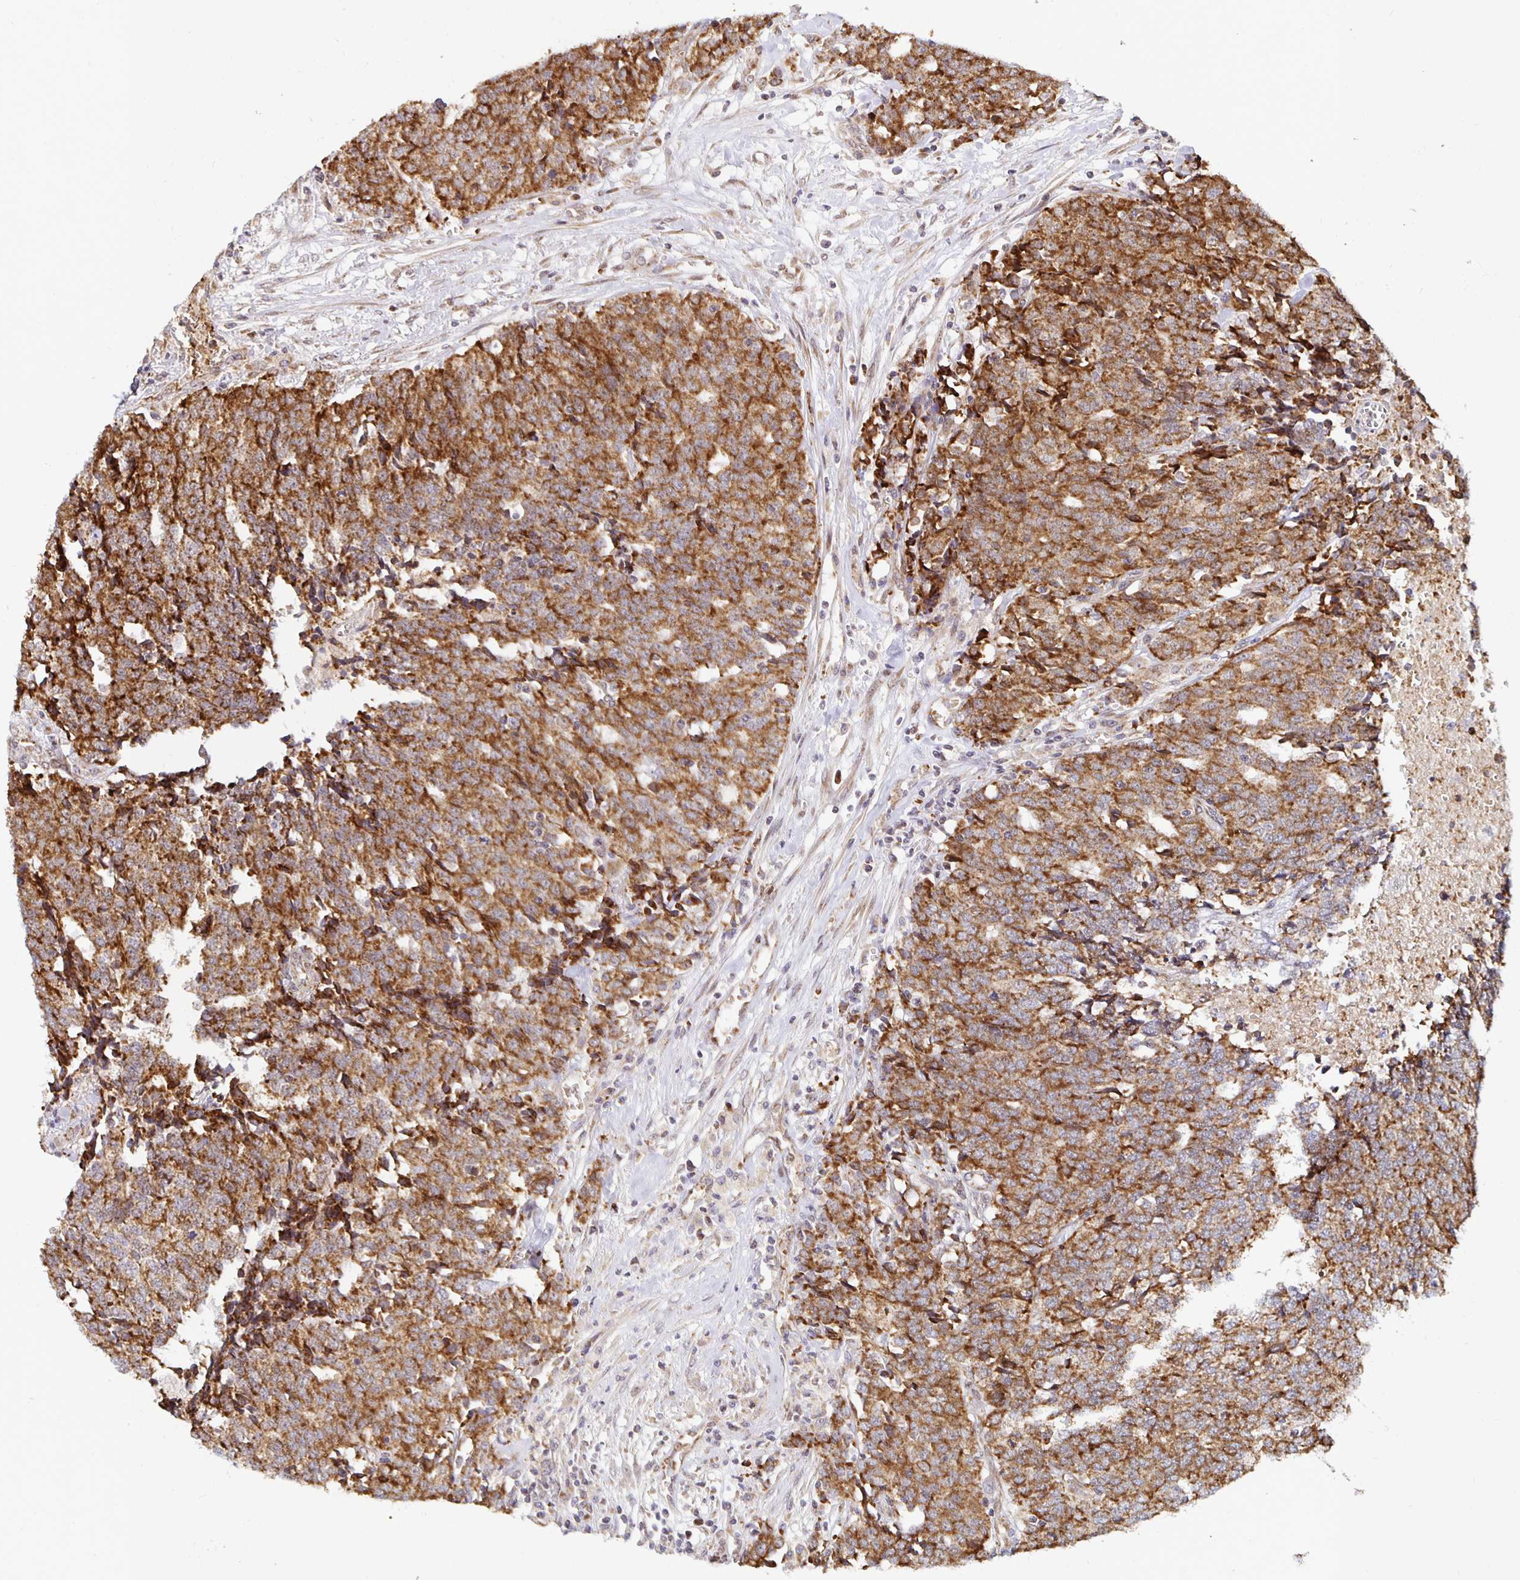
{"staining": {"intensity": "strong", "quantity": ">75%", "location": "cytoplasmic/membranous"}, "tissue": "prostate cancer", "cell_type": "Tumor cells", "image_type": "cancer", "snomed": [{"axis": "morphology", "description": "Adenocarcinoma, High grade"}, {"axis": "topography", "description": "Prostate and seminal vesicle, NOS"}], "caption": "Strong cytoplasmic/membranous positivity for a protein is present in approximately >75% of tumor cells of prostate adenocarcinoma (high-grade) using IHC.", "gene": "MRPL28", "patient": {"sex": "male", "age": 60}}